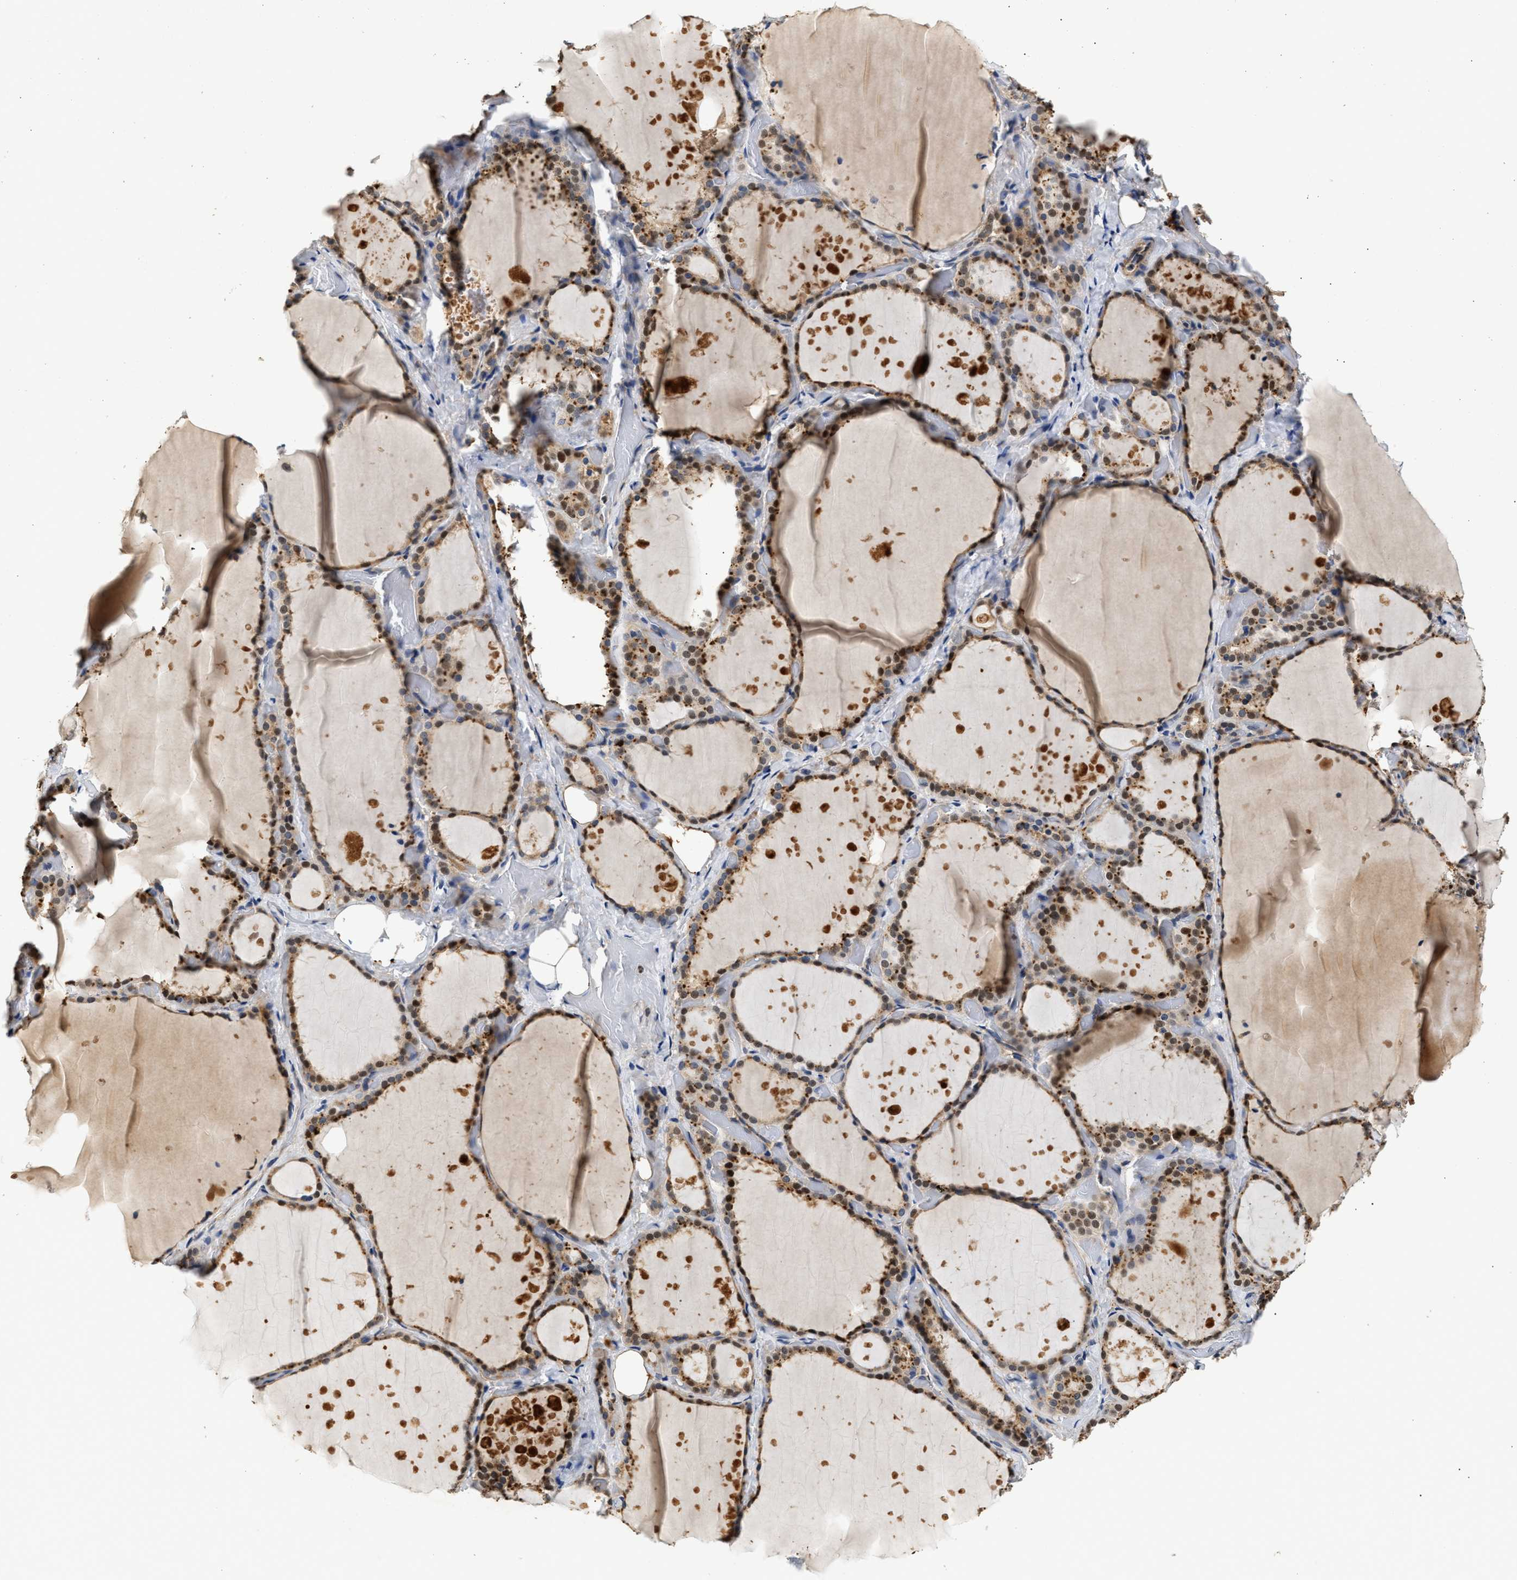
{"staining": {"intensity": "moderate", "quantity": ">75%", "location": "cytoplasmic/membranous,nuclear"}, "tissue": "thyroid gland", "cell_type": "Glandular cells", "image_type": "normal", "snomed": [{"axis": "morphology", "description": "Normal tissue, NOS"}, {"axis": "topography", "description": "Thyroid gland"}], "caption": "A medium amount of moderate cytoplasmic/membranous,nuclear positivity is identified in about >75% of glandular cells in normal thyroid gland.", "gene": "PPM1L", "patient": {"sex": "female", "age": 44}}